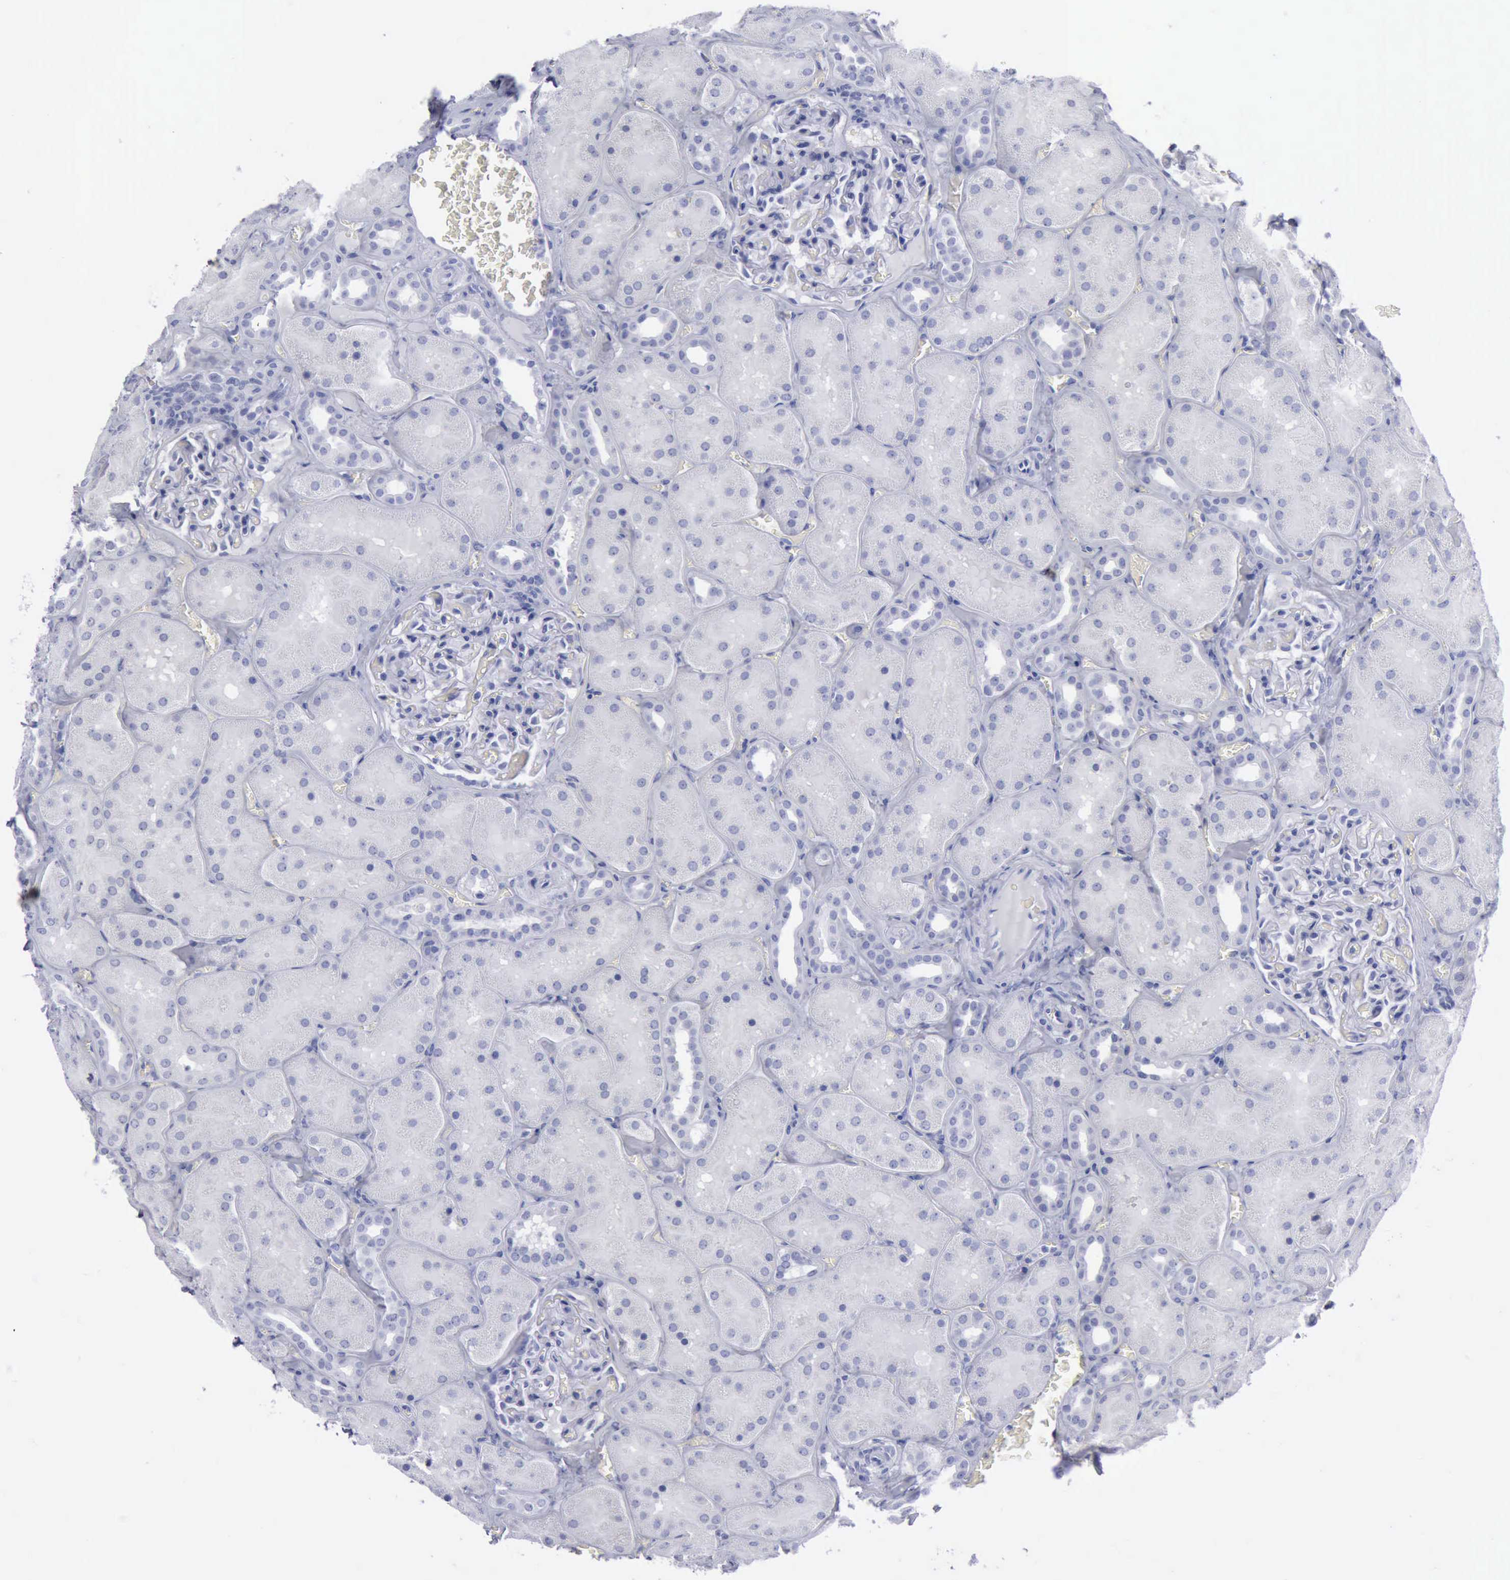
{"staining": {"intensity": "negative", "quantity": "none", "location": "none"}, "tissue": "kidney", "cell_type": "Cells in glomeruli", "image_type": "normal", "snomed": [{"axis": "morphology", "description": "Normal tissue, NOS"}, {"axis": "topography", "description": "Kidney"}], "caption": "The IHC histopathology image has no significant expression in cells in glomeruli of kidney.", "gene": "KRT13", "patient": {"sex": "male", "age": 28}}